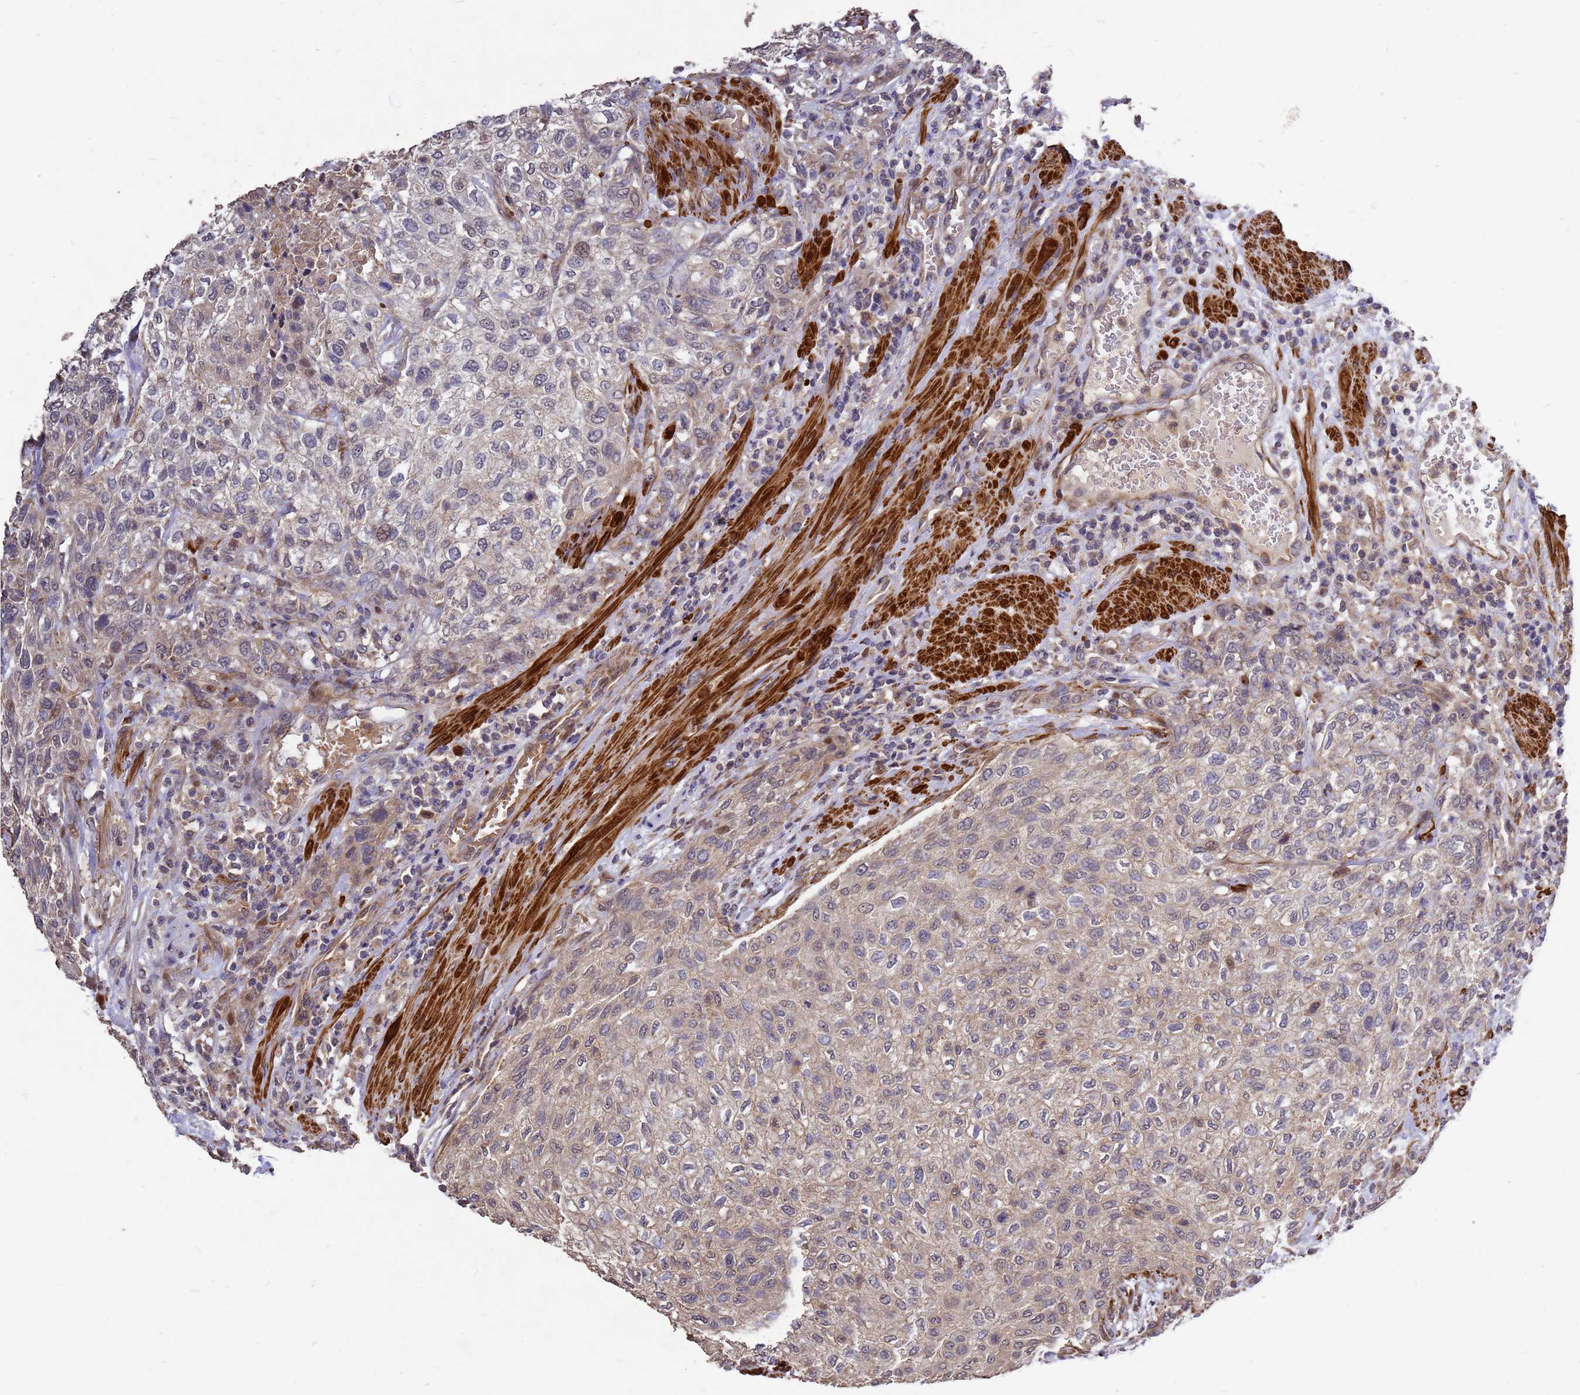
{"staining": {"intensity": "weak", "quantity": "25%-75%", "location": "cytoplasmic/membranous"}, "tissue": "urothelial cancer", "cell_type": "Tumor cells", "image_type": "cancer", "snomed": [{"axis": "morphology", "description": "Urothelial carcinoma, High grade"}, {"axis": "topography", "description": "Urinary bladder"}], "caption": "Protein expression analysis of high-grade urothelial carcinoma displays weak cytoplasmic/membranous staining in about 25%-75% of tumor cells. Nuclei are stained in blue.", "gene": "RSPRY1", "patient": {"sex": "male", "age": 35}}